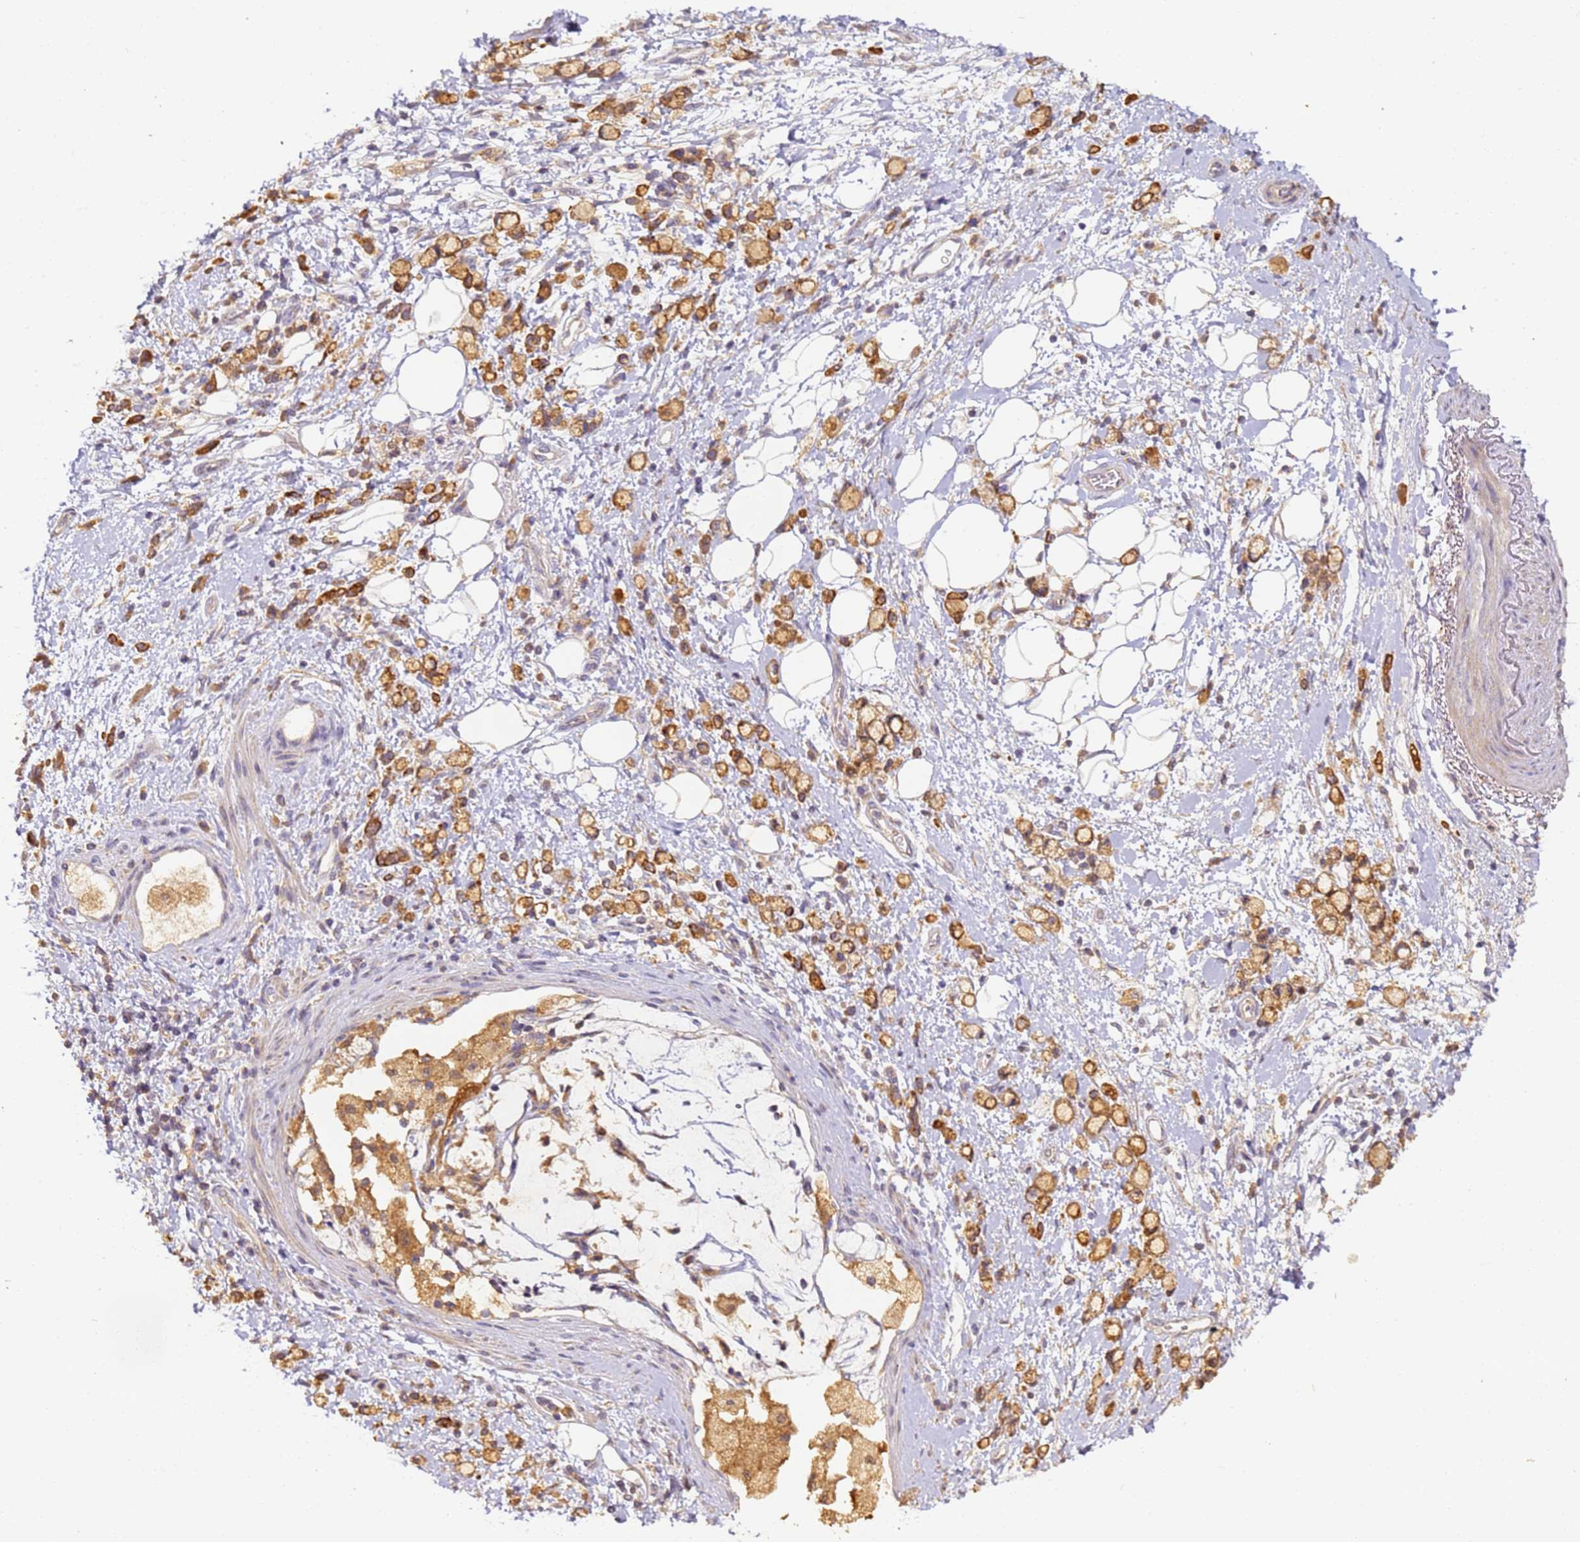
{"staining": {"intensity": "strong", "quantity": ">75%", "location": "cytoplasmic/membranous"}, "tissue": "stomach cancer", "cell_type": "Tumor cells", "image_type": "cancer", "snomed": [{"axis": "morphology", "description": "Adenocarcinoma, NOS"}, {"axis": "topography", "description": "Stomach"}], "caption": "An image showing strong cytoplasmic/membranous staining in about >75% of tumor cells in stomach cancer, as visualized by brown immunohistochemical staining.", "gene": "TIGAR", "patient": {"sex": "female", "age": 60}}